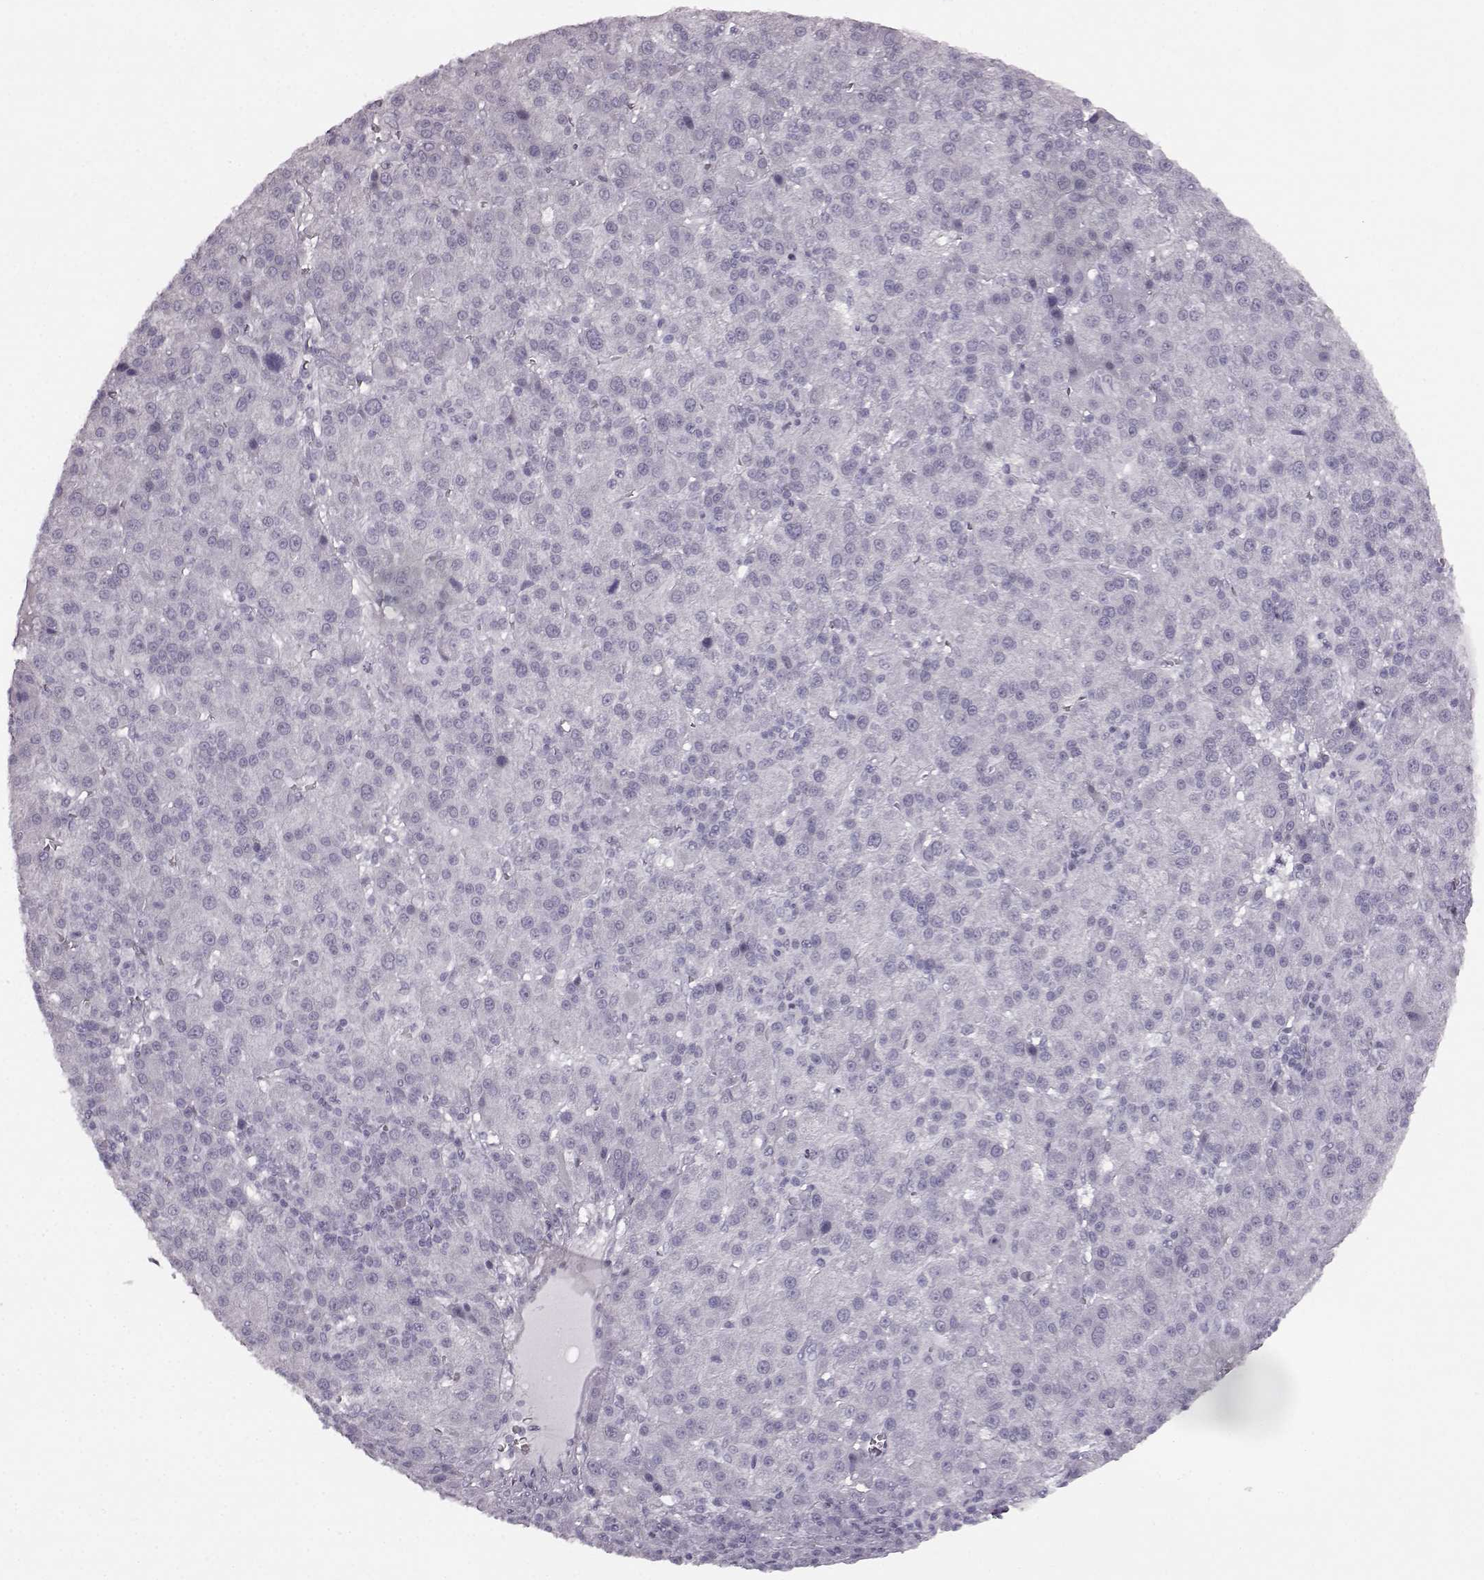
{"staining": {"intensity": "negative", "quantity": "none", "location": "none"}, "tissue": "liver cancer", "cell_type": "Tumor cells", "image_type": "cancer", "snomed": [{"axis": "morphology", "description": "Carcinoma, Hepatocellular, NOS"}, {"axis": "topography", "description": "Liver"}], "caption": "Tumor cells are negative for brown protein staining in liver cancer (hepatocellular carcinoma).", "gene": "SEMG2", "patient": {"sex": "female", "age": 60}}